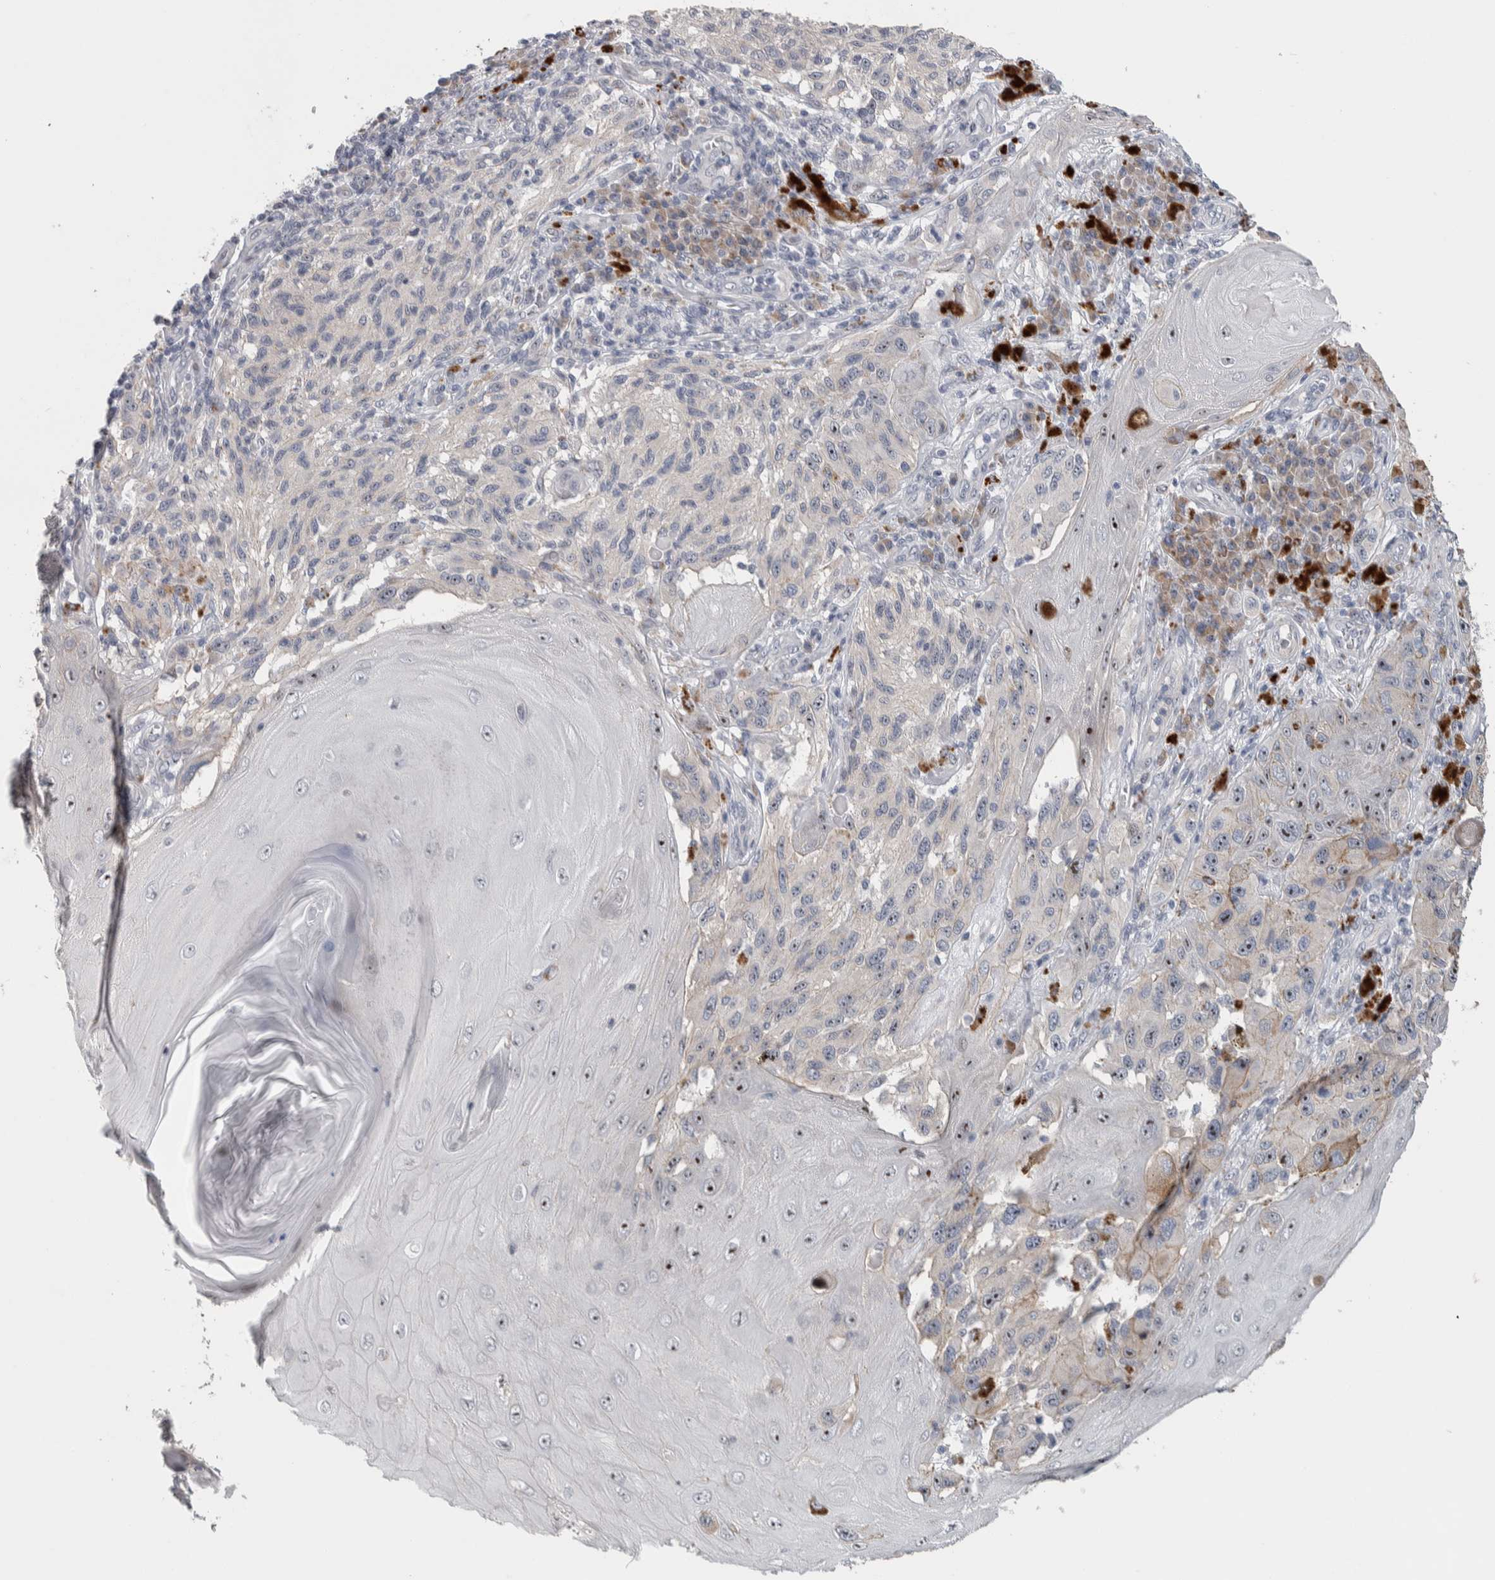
{"staining": {"intensity": "strong", "quantity": "<25%", "location": "nuclear"}, "tissue": "melanoma", "cell_type": "Tumor cells", "image_type": "cancer", "snomed": [{"axis": "morphology", "description": "Malignant melanoma, NOS"}, {"axis": "topography", "description": "Skin"}], "caption": "This image exhibits melanoma stained with immunohistochemistry (IHC) to label a protein in brown. The nuclear of tumor cells show strong positivity for the protein. Nuclei are counter-stained blue.", "gene": "PRRG4", "patient": {"sex": "female", "age": 73}}